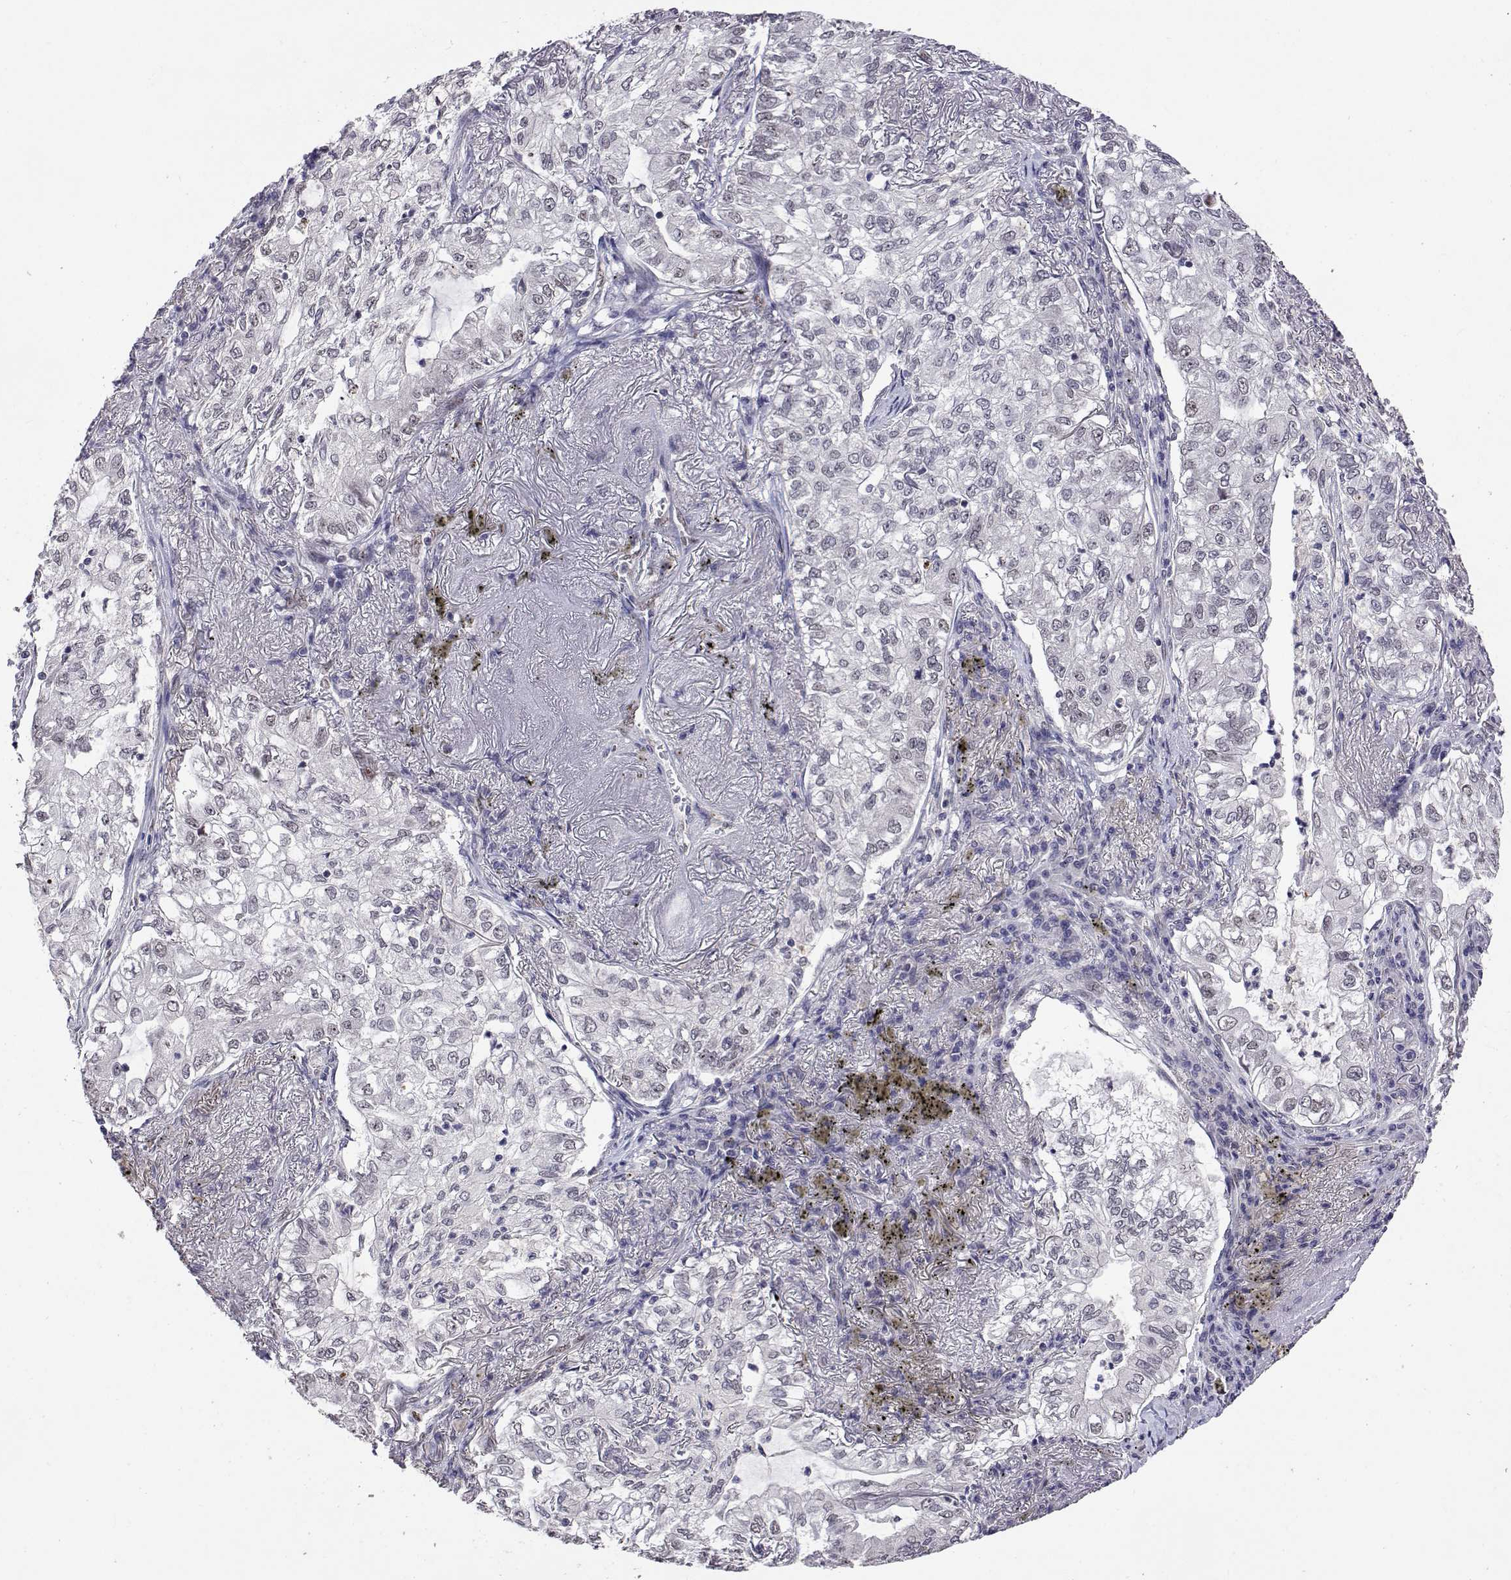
{"staining": {"intensity": "weak", "quantity": "<25%", "location": "nuclear"}, "tissue": "lung cancer", "cell_type": "Tumor cells", "image_type": "cancer", "snomed": [{"axis": "morphology", "description": "Adenocarcinoma, NOS"}, {"axis": "topography", "description": "Lung"}], "caption": "Photomicrograph shows no significant protein positivity in tumor cells of lung adenocarcinoma.", "gene": "HNRNPA0", "patient": {"sex": "female", "age": 73}}